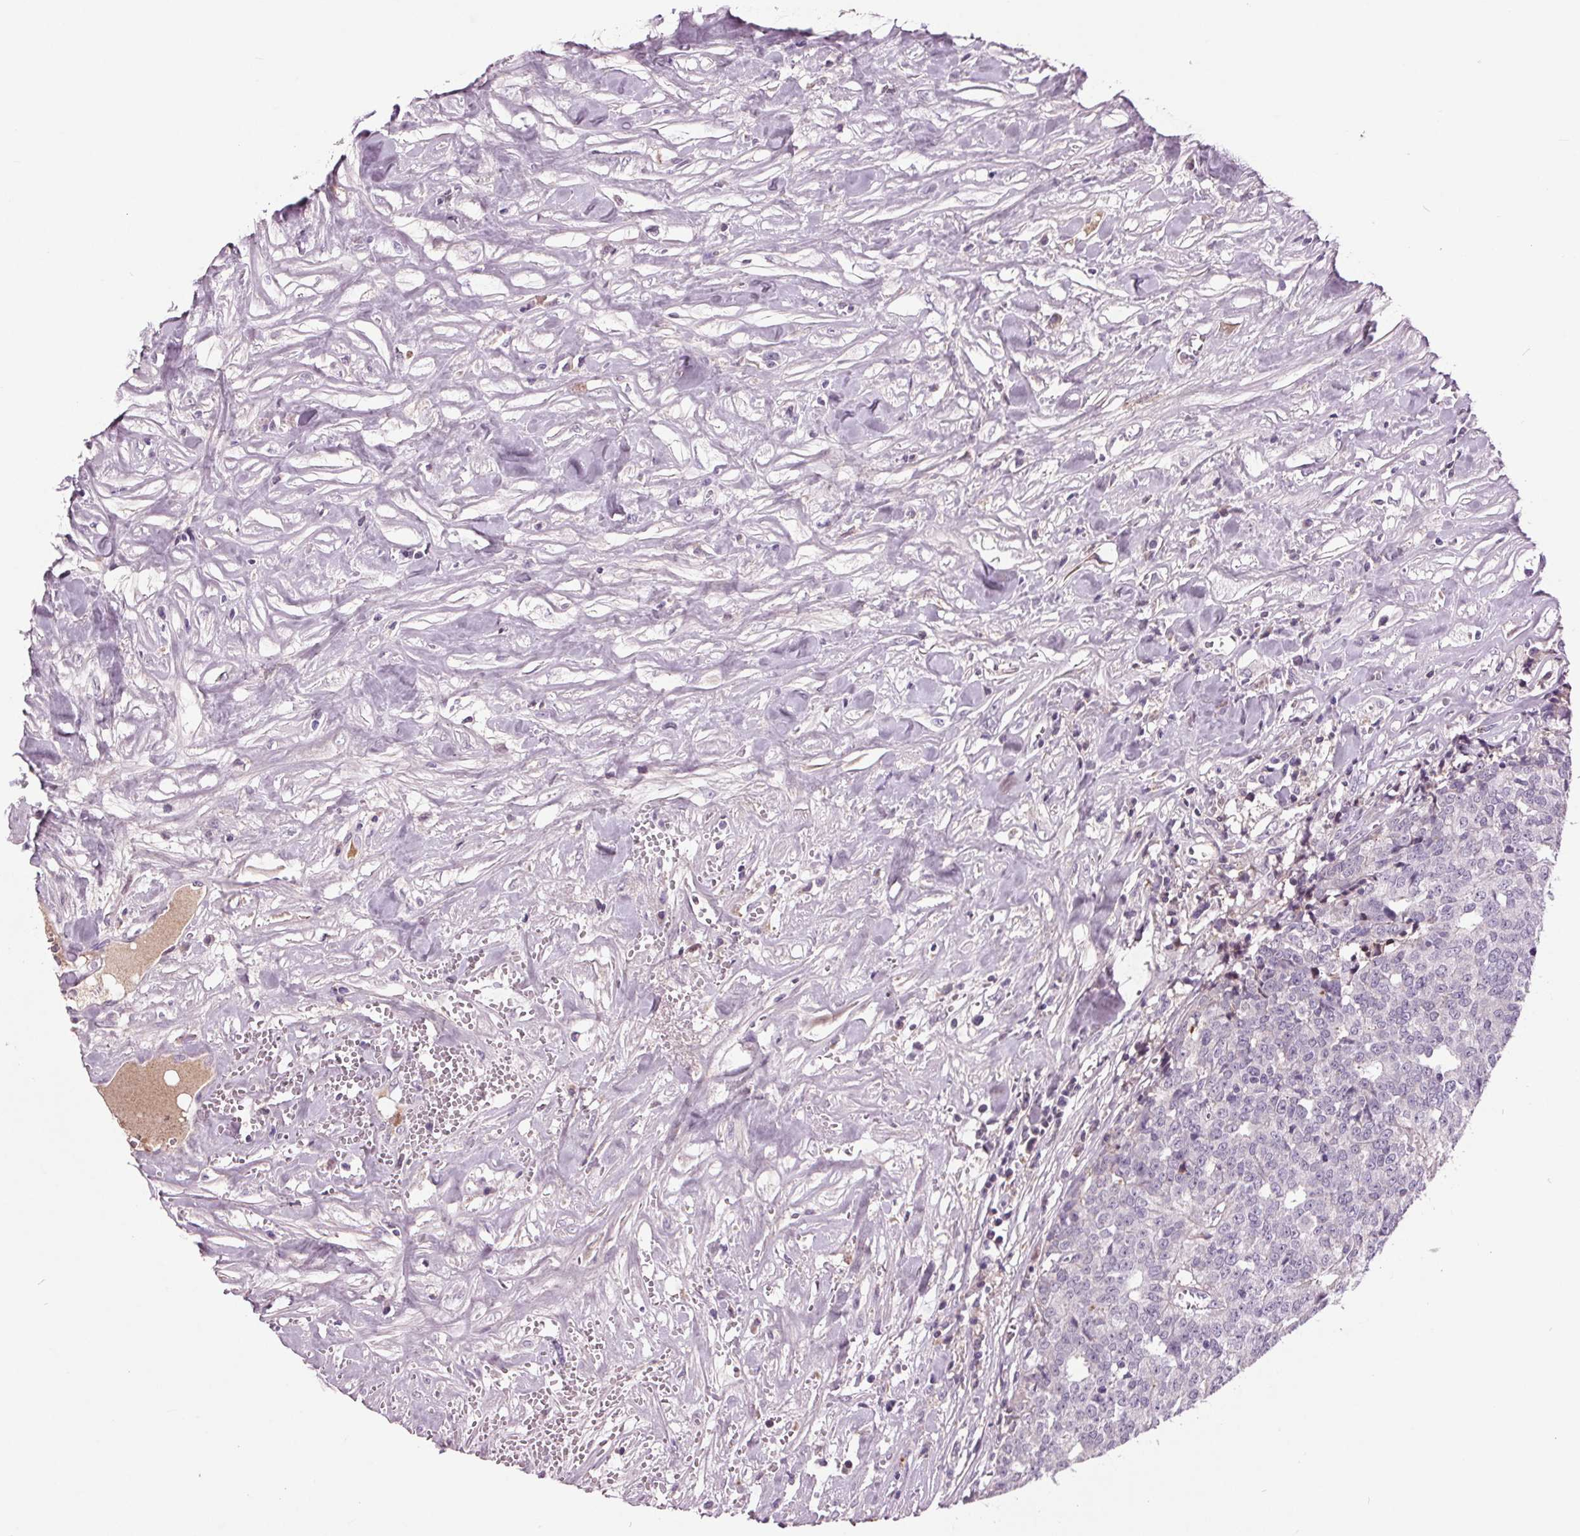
{"staining": {"intensity": "negative", "quantity": "none", "location": "none"}, "tissue": "prostate cancer", "cell_type": "Tumor cells", "image_type": "cancer", "snomed": [{"axis": "morphology", "description": "Adenocarcinoma, High grade"}, {"axis": "topography", "description": "Prostate and seminal vesicle, NOS"}], "caption": "Human prostate high-grade adenocarcinoma stained for a protein using immunohistochemistry (IHC) displays no positivity in tumor cells.", "gene": "C6", "patient": {"sex": "male", "age": 60}}